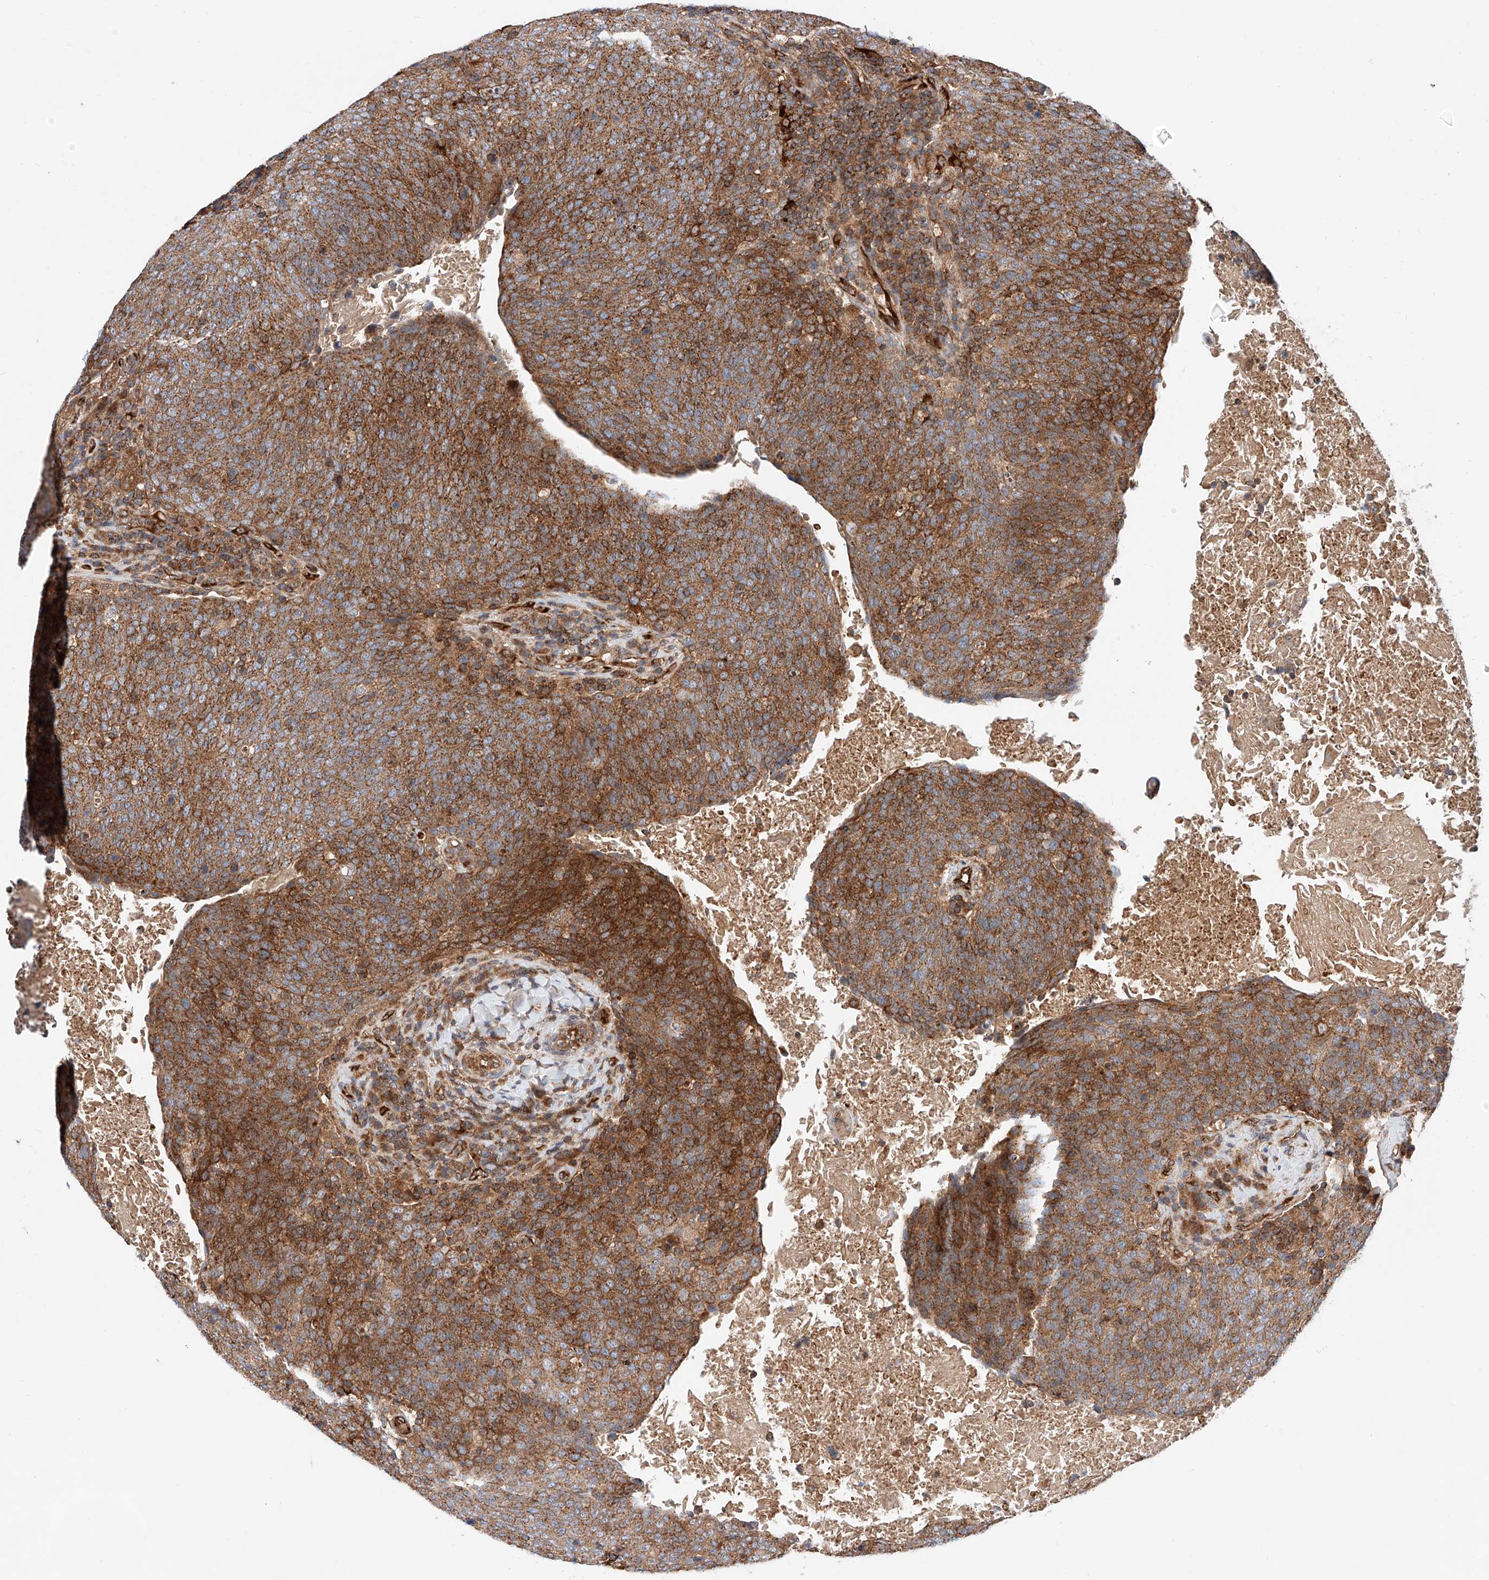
{"staining": {"intensity": "strong", "quantity": ">75%", "location": "cytoplasmic/membranous"}, "tissue": "head and neck cancer", "cell_type": "Tumor cells", "image_type": "cancer", "snomed": [{"axis": "morphology", "description": "Squamous cell carcinoma, NOS"}, {"axis": "morphology", "description": "Squamous cell carcinoma, metastatic, NOS"}, {"axis": "topography", "description": "Lymph node"}, {"axis": "topography", "description": "Head-Neck"}], "caption": "Immunohistochemistry (IHC) image of human squamous cell carcinoma (head and neck) stained for a protein (brown), which exhibits high levels of strong cytoplasmic/membranous positivity in about >75% of tumor cells.", "gene": "NR1D1", "patient": {"sex": "male", "age": 62}}